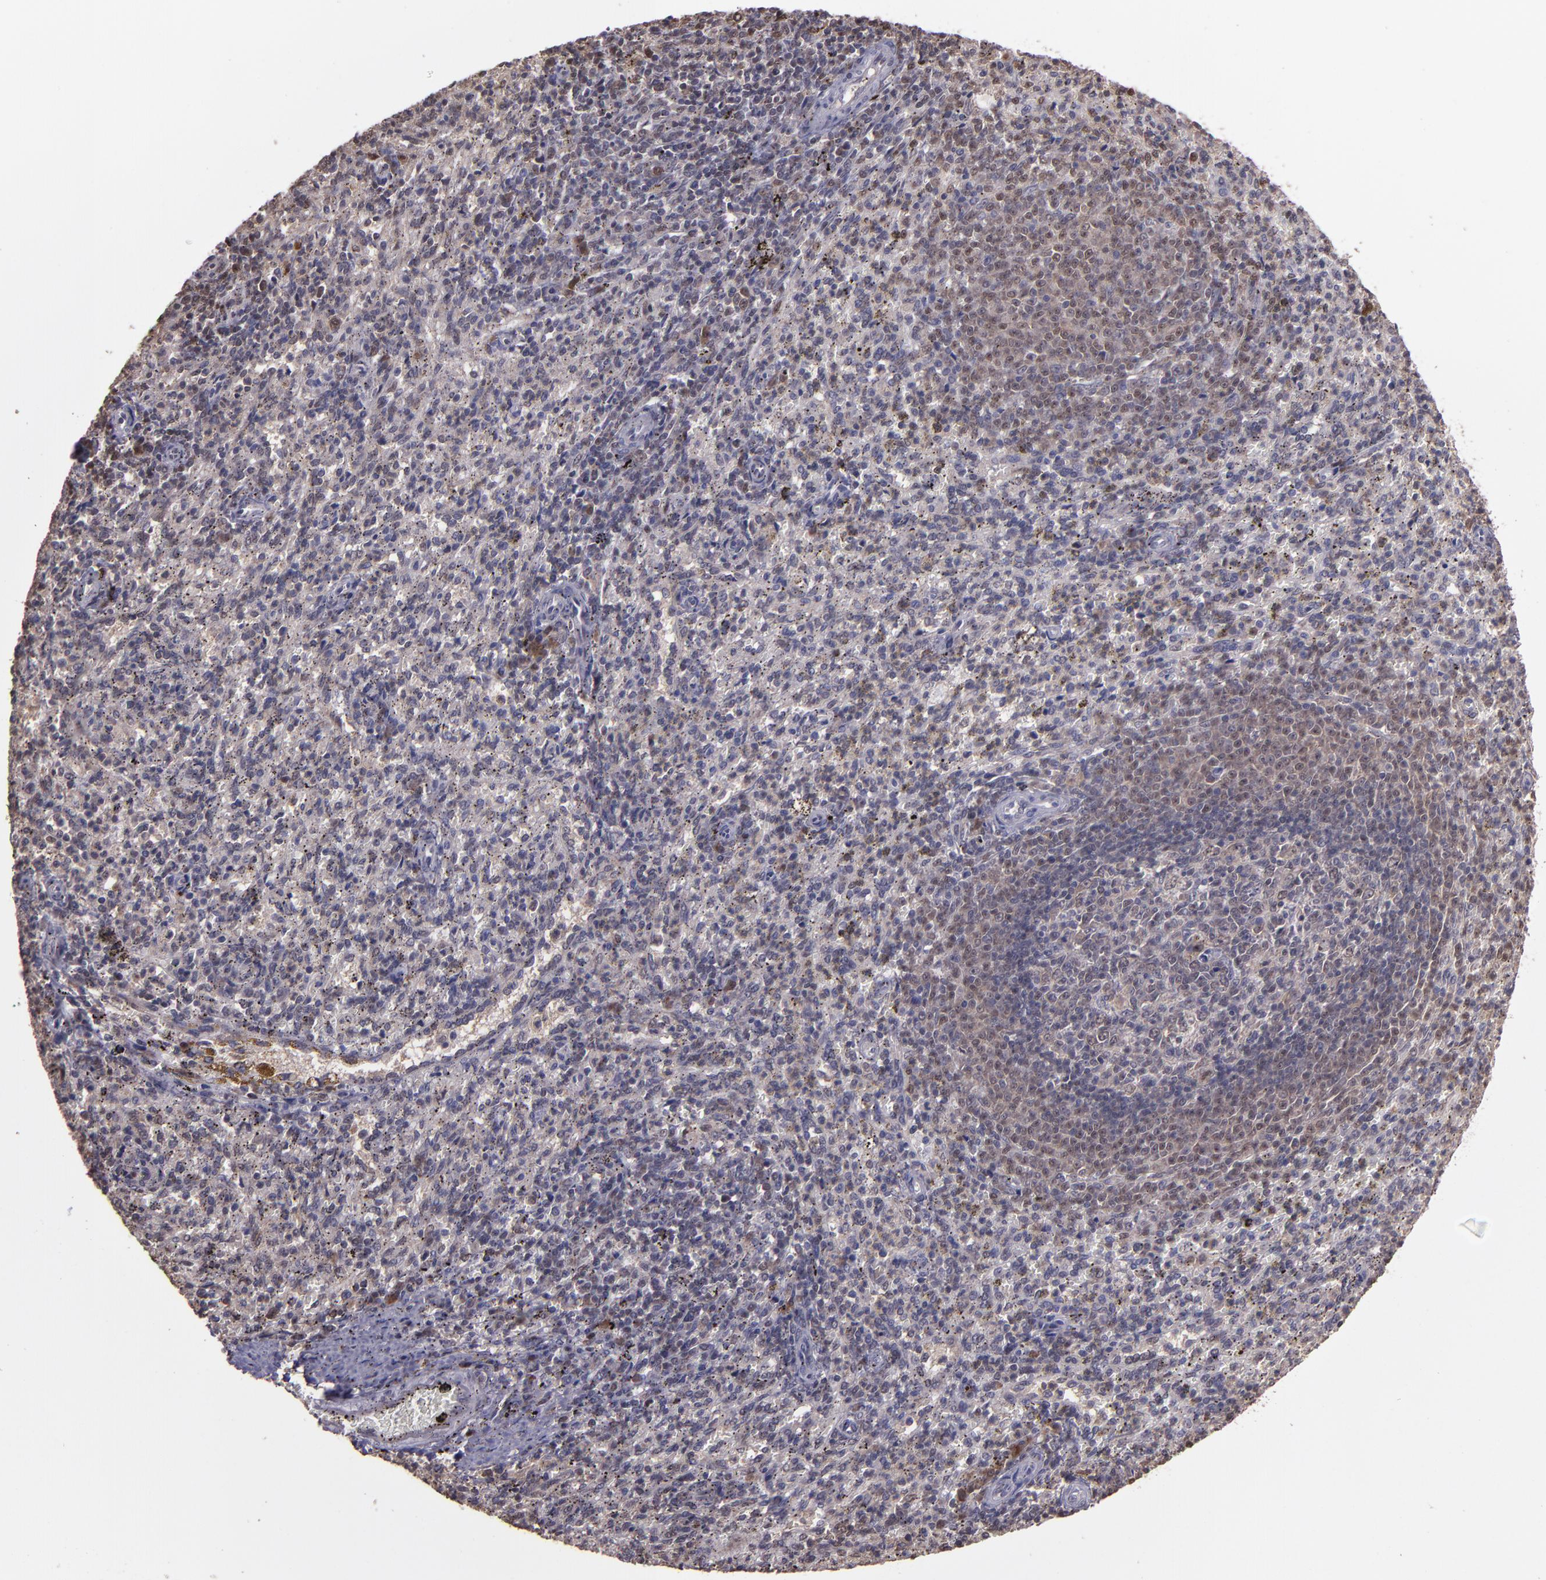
{"staining": {"intensity": "weak", "quantity": "<25%", "location": "cytoplasmic/membranous,nuclear"}, "tissue": "spleen", "cell_type": "Cells in red pulp", "image_type": "normal", "snomed": [{"axis": "morphology", "description": "Normal tissue, NOS"}, {"axis": "topography", "description": "Spleen"}], "caption": "IHC photomicrograph of normal spleen: spleen stained with DAB shows no significant protein staining in cells in red pulp.", "gene": "SERPINF2", "patient": {"sex": "female", "age": 10}}